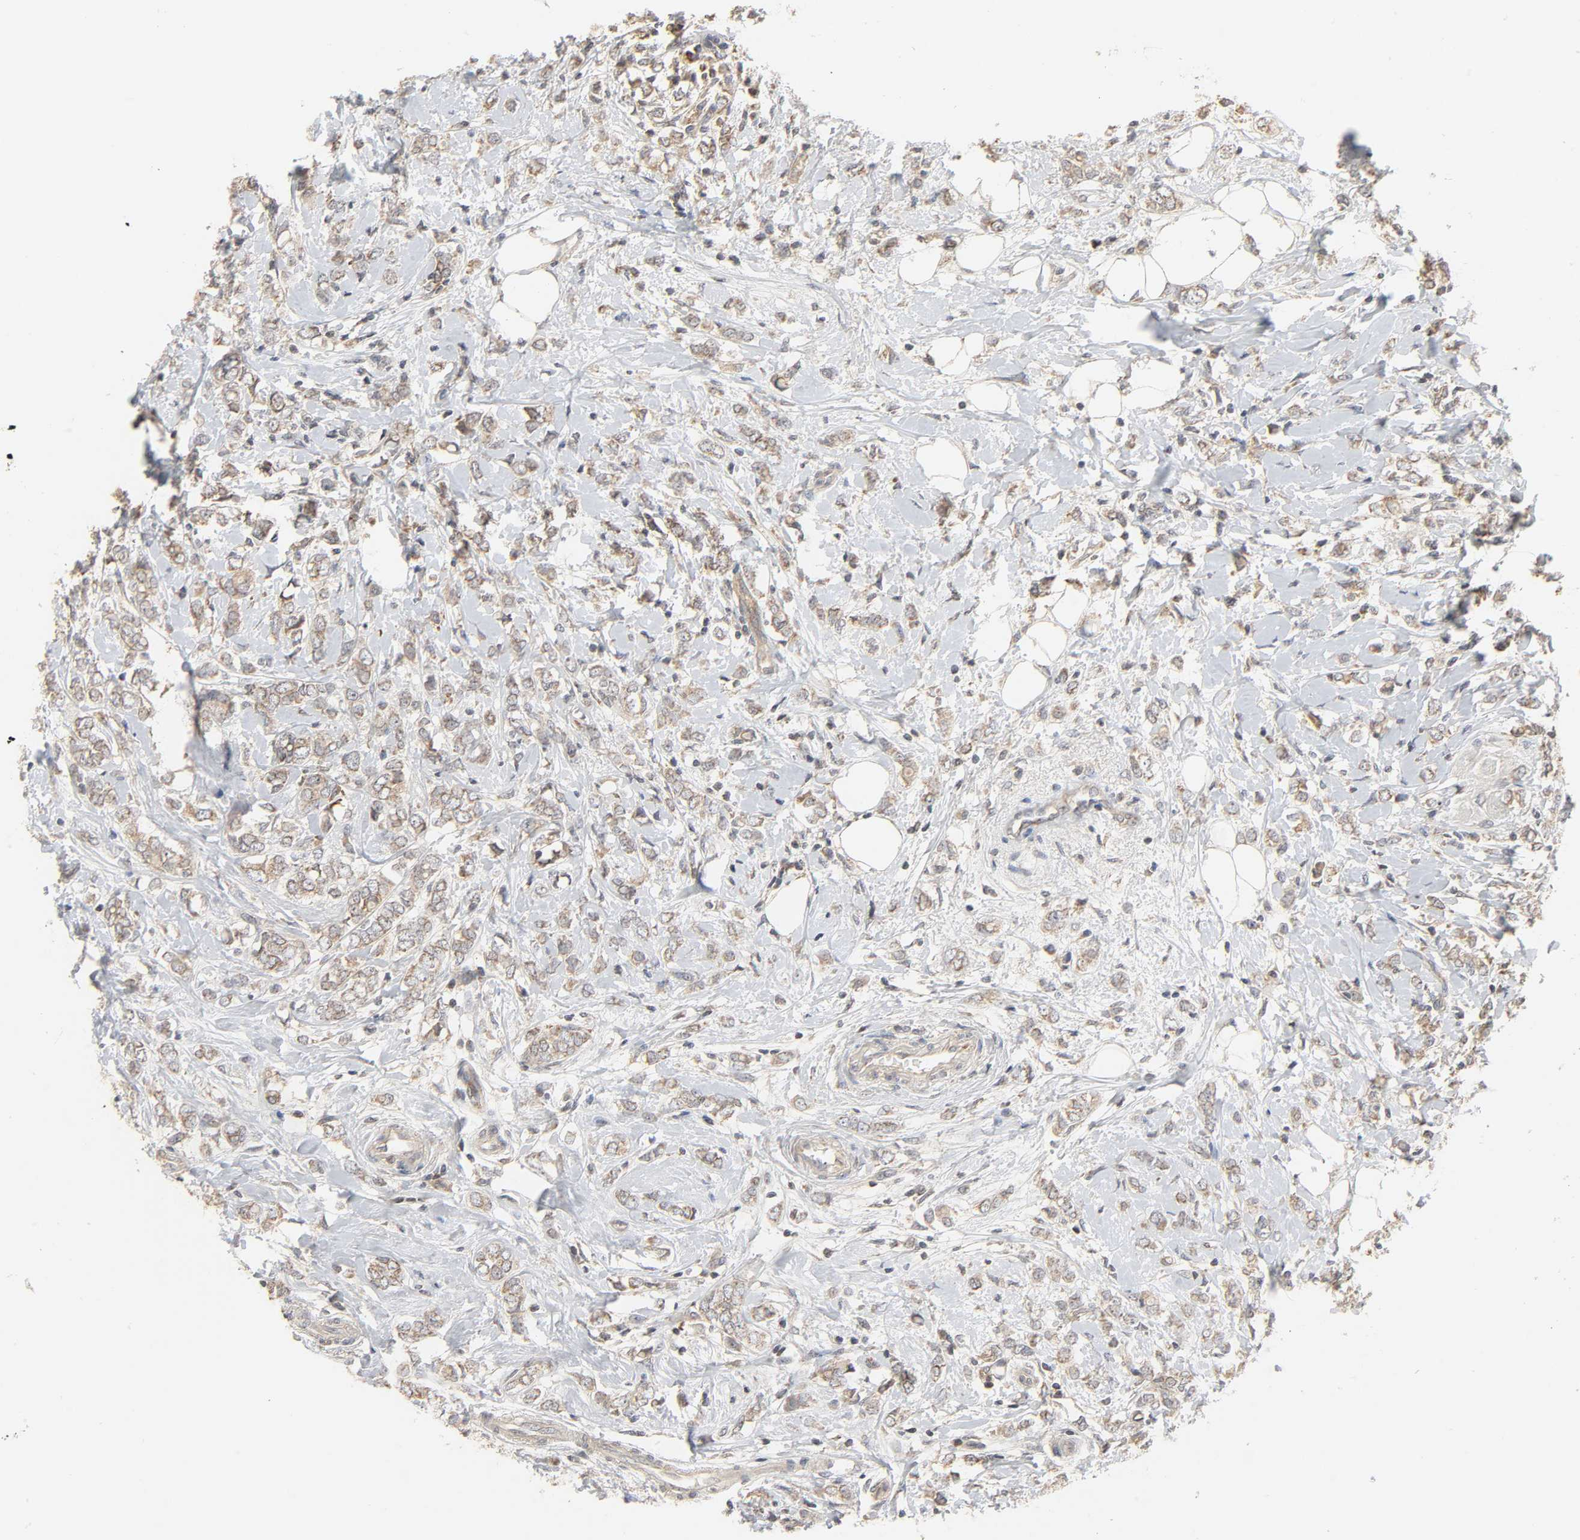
{"staining": {"intensity": "weak", "quantity": ">75%", "location": "cytoplasmic/membranous"}, "tissue": "breast cancer", "cell_type": "Tumor cells", "image_type": "cancer", "snomed": [{"axis": "morphology", "description": "Normal tissue, NOS"}, {"axis": "morphology", "description": "Lobular carcinoma"}, {"axis": "topography", "description": "Breast"}], "caption": "Weak cytoplasmic/membranous protein expression is identified in about >75% of tumor cells in lobular carcinoma (breast).", "gene": "CLEC4E", "patient": {"sex": "female", "age": 47}}